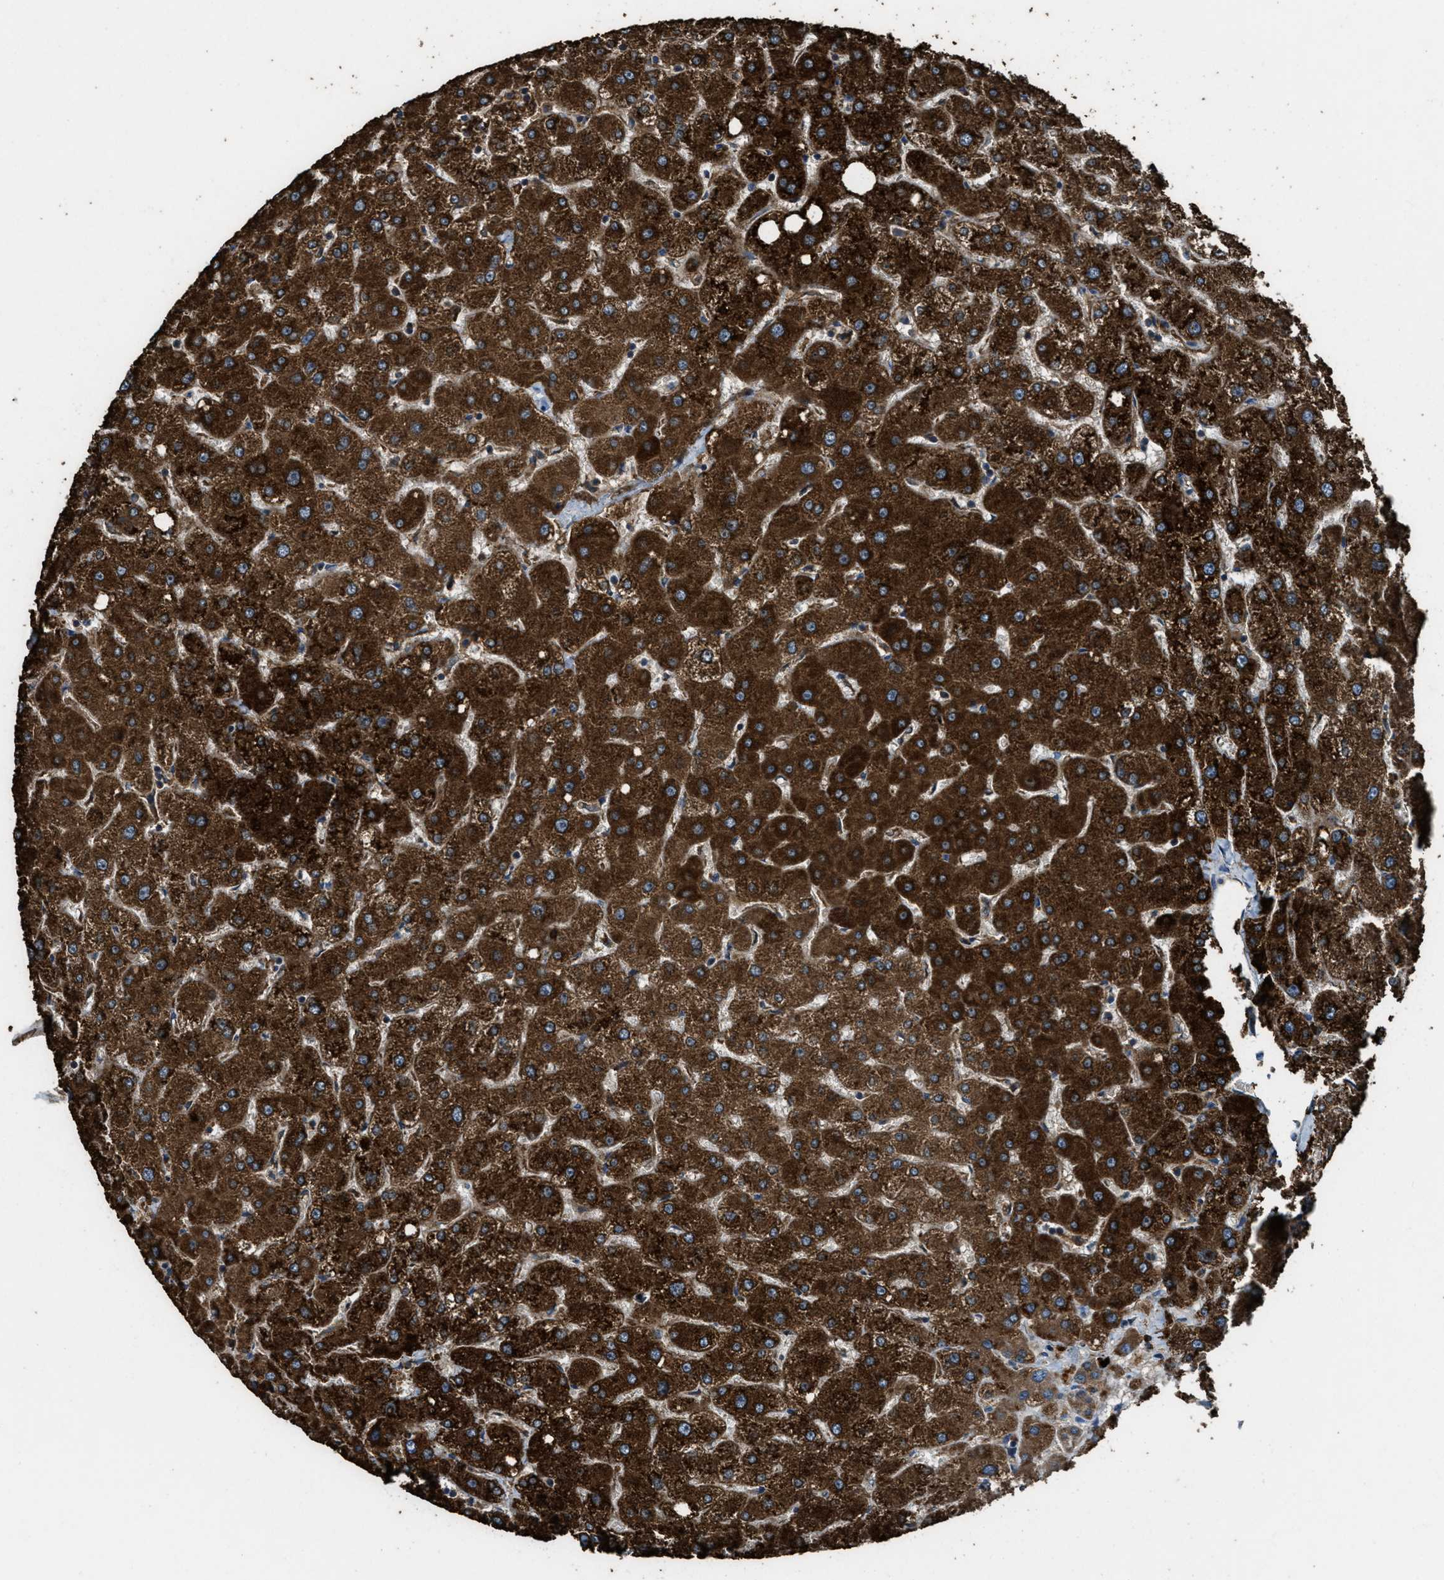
{"staining": {"intensity": "strong", "quantity": ">75%", "location": "cytoplasmic/membranous"}, "tissue": "liver", "cell_type": "Hepatocytes", "image_type": "normal", "snomed": [{"axis": "morphology", "description": "Normal tissue, NOS"}, {"axis": "topography", "description": "Liver"}], "caption": "Protein analysis of benign liver displays strong cytoplasmic/membranous positivity in about >75% of hepatocytes.", "gene": "MAP3K8", "patient": {"sex": "male", "age": 73}}